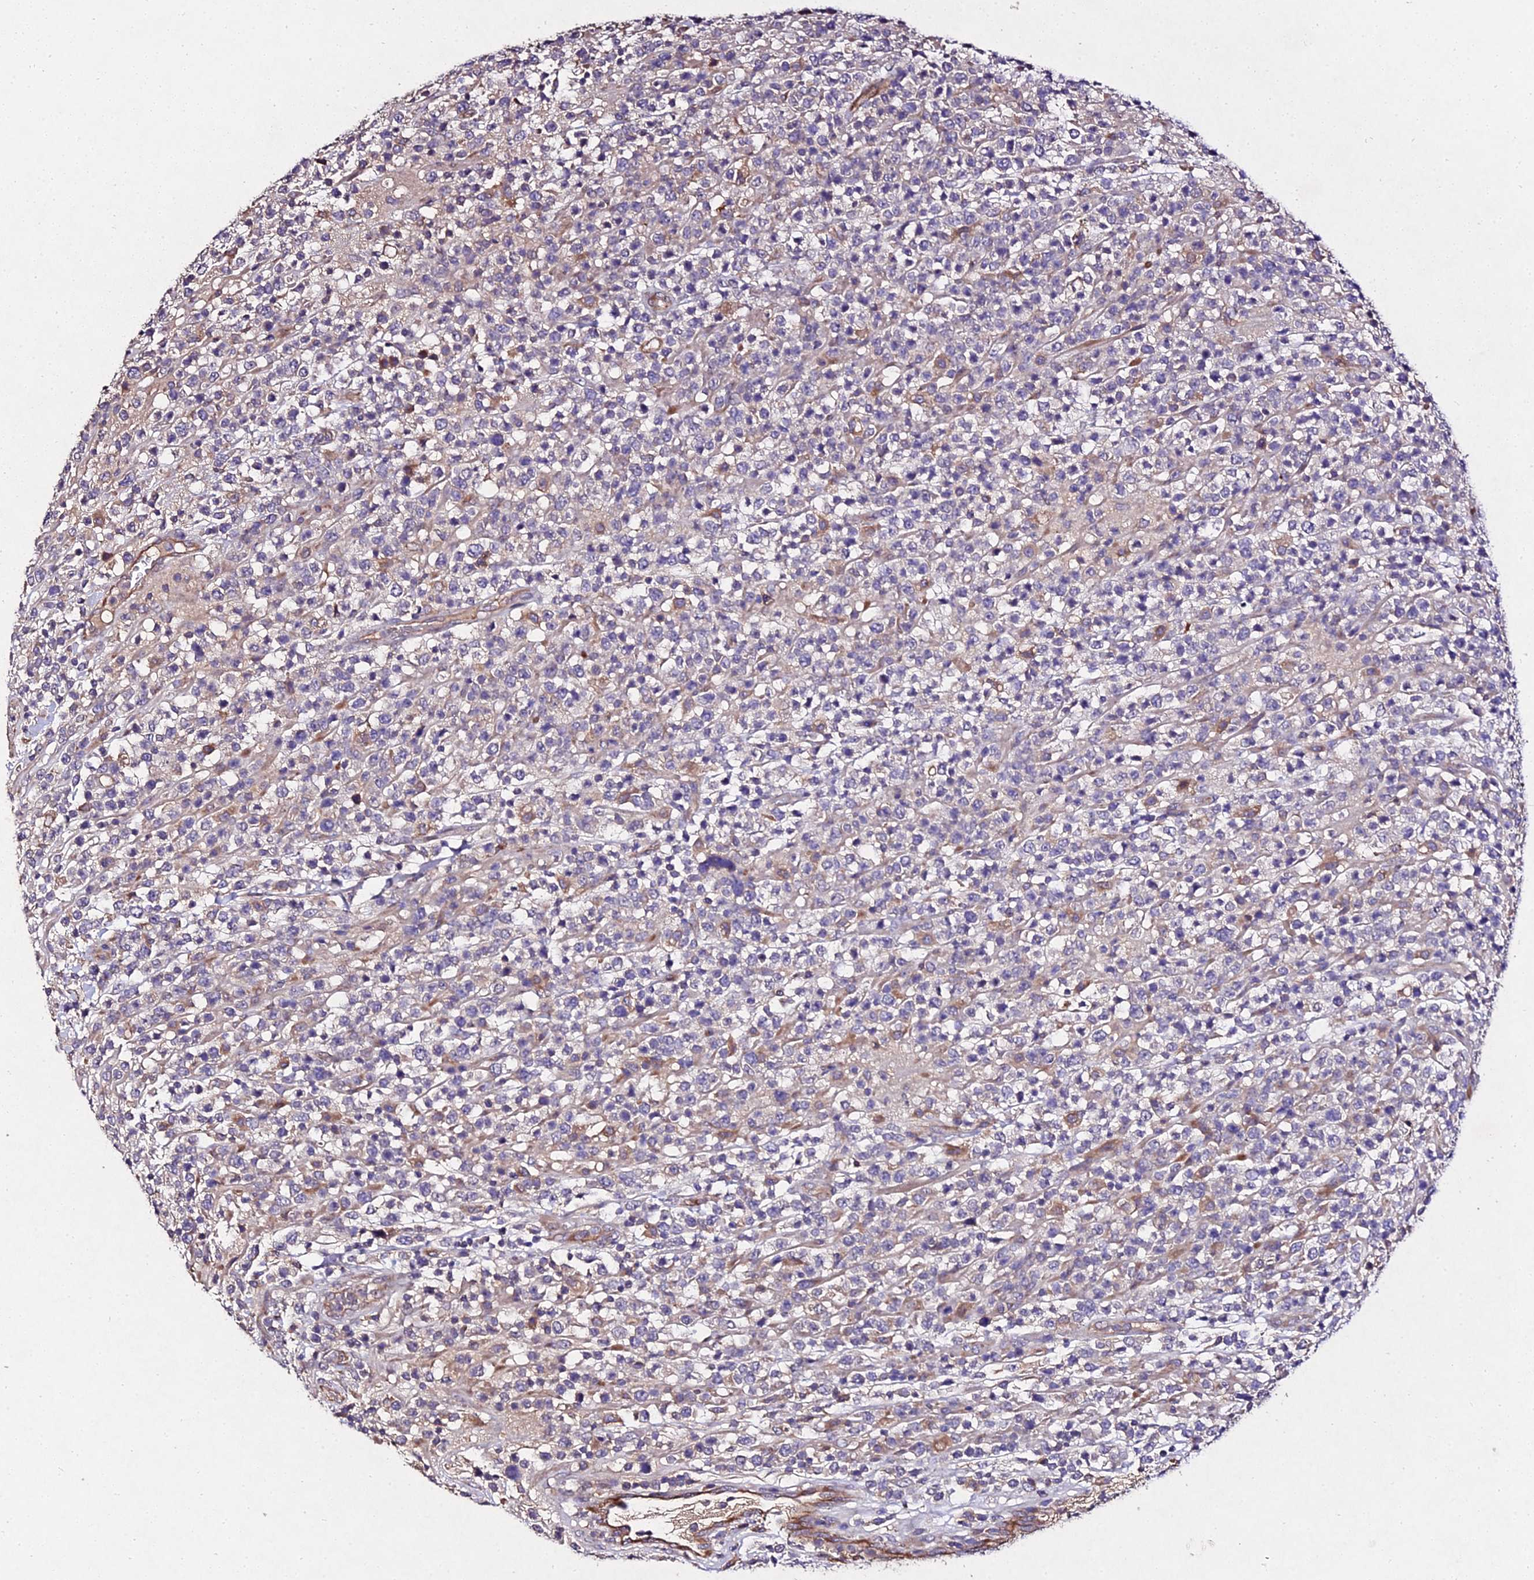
{"staining": {"intensity": "negative", "quantity": "none", "location": "none"}, "tissue": "lymphoma", "cell_type": "Tumor cells", "image_type": "cancer", "snomed": [{"axis": "morphology", "description": "Malignant lymphoma, non-Hodgkin's type, High grade"}, {"axis": "topography", "description": "Colon"}], "caption": "The immunohistochemistry (IHC) image has no significant expression in tumor cells of malignant lymphoma, non-Hodgkin's type (high-grade) tissue.", "gene": "AP3M2", "patient": {"sex": "female", "age": 53}}